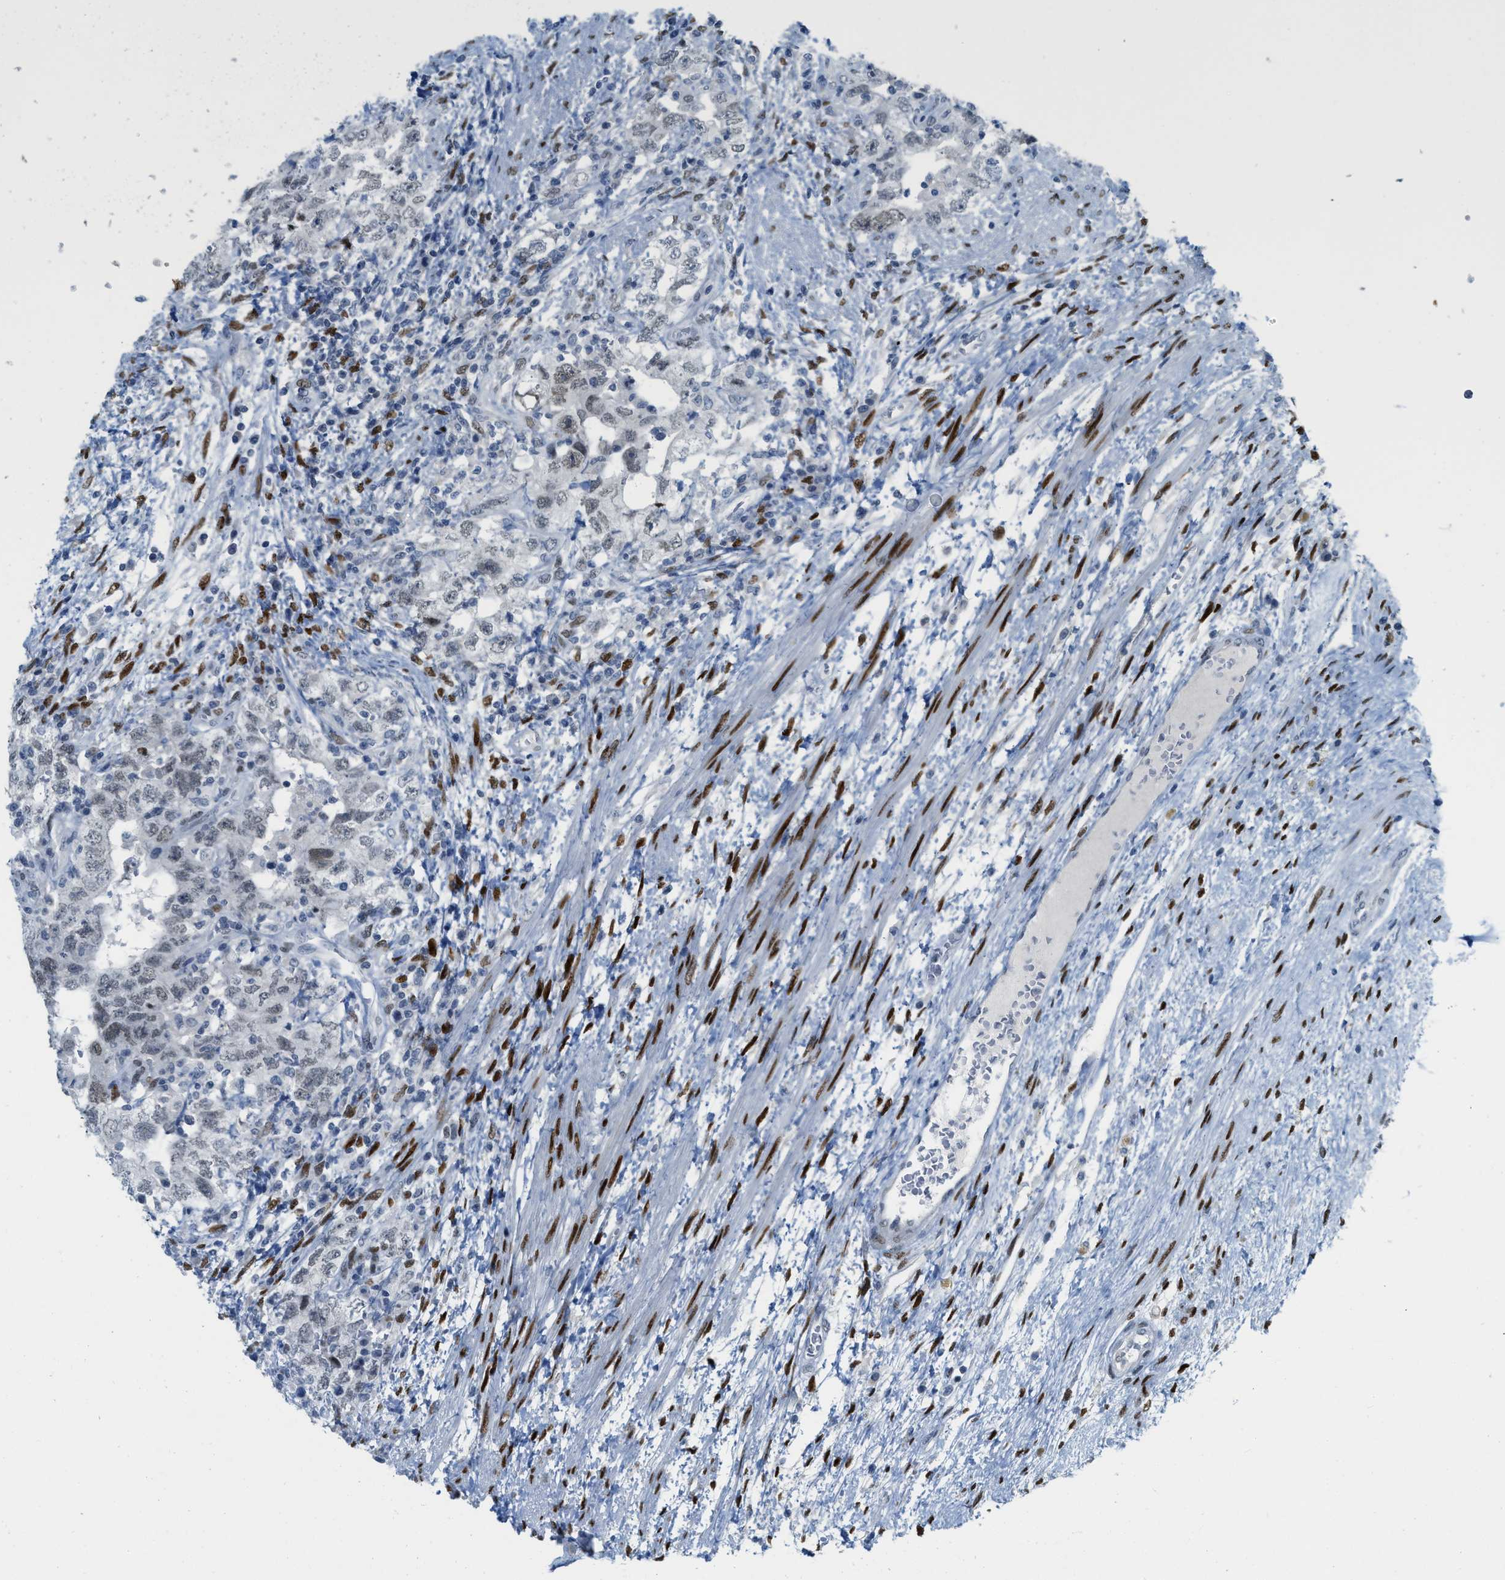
{"staining": {"intensity": "weak", "quantity": "<25%", "location": "nuclear"}, "tissue": "testis cancer", "cell_type": "Tumor cells", "image_type": "cancer", "snomed": [{"axis": "morphology", "description": "Carcinoma, Embryonal, NOS"}, {"axis": "topography", "description": "Testis"}], "caption": "Immunohistochemical staining of embryonal carcinoma (testis) demonstrates no significant expression in tumor cells.", "gene": "PBX1", "patient": {"sex": "male", "age": 26}}